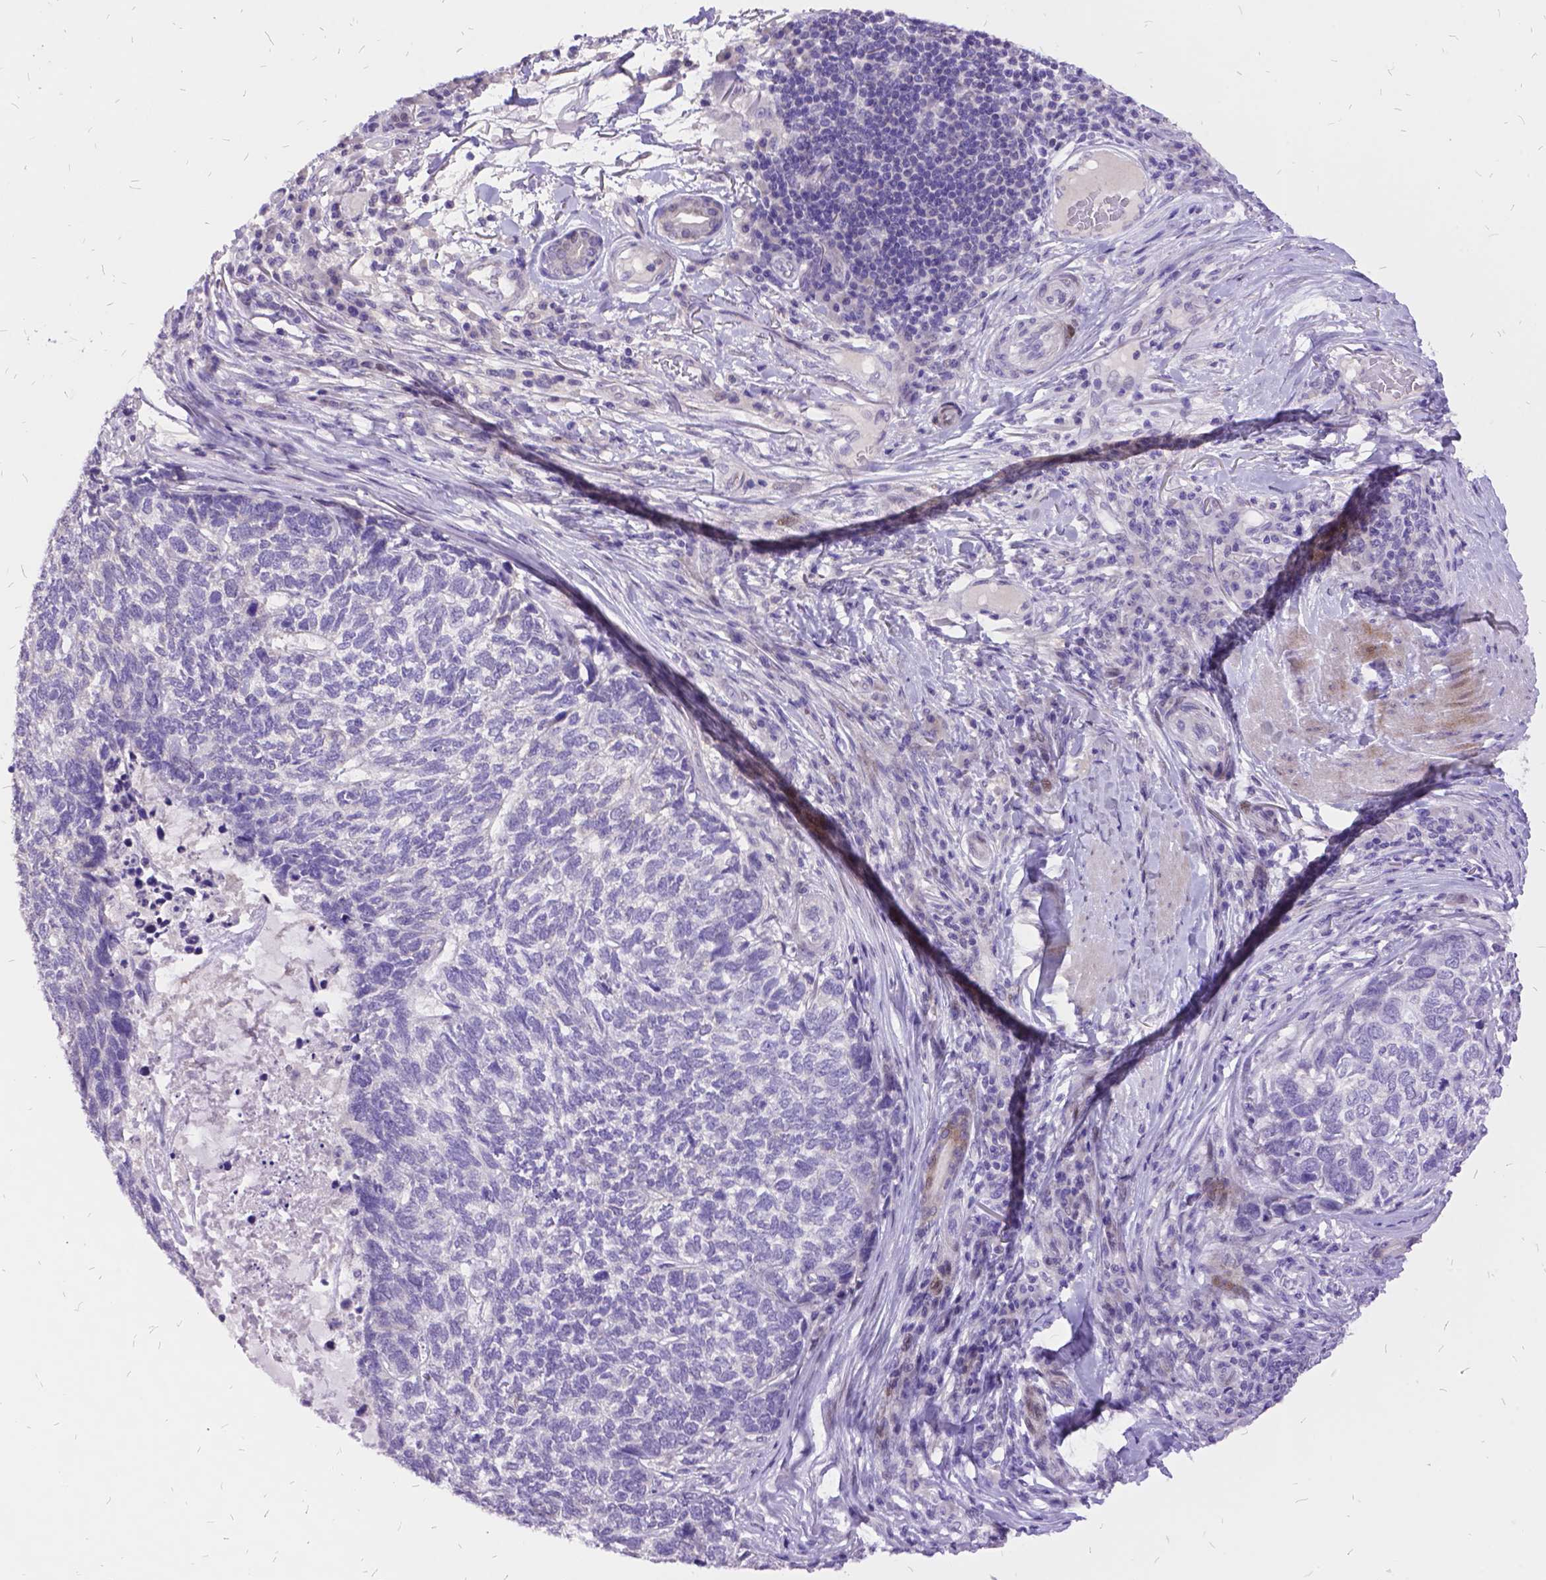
{"staining": {"intensity": "negative", "quantity": "none", "location": "none"}, "tissue": "skin cancer", "cell_type": "Tumor cells", "image_type": "cancer", "snomed": [{"axis": "morphology", "description": "Basal cell carcinoma"}, {"axis": "topography", "description": "Skin"}], "caption": "This image is of basal cell carcinoma (skin) stained with immunohistochemistry (IHC) to label a protein in brown with the nuclei are counter-stained blue. There is no positivity in tumor cells. (DAB (3,3'-diaminobenzidine) IHC visualized using brightfield microscopy, high magnification).", "gene": "ITGB6", "patient": {"sex": "female", "age": 65}}